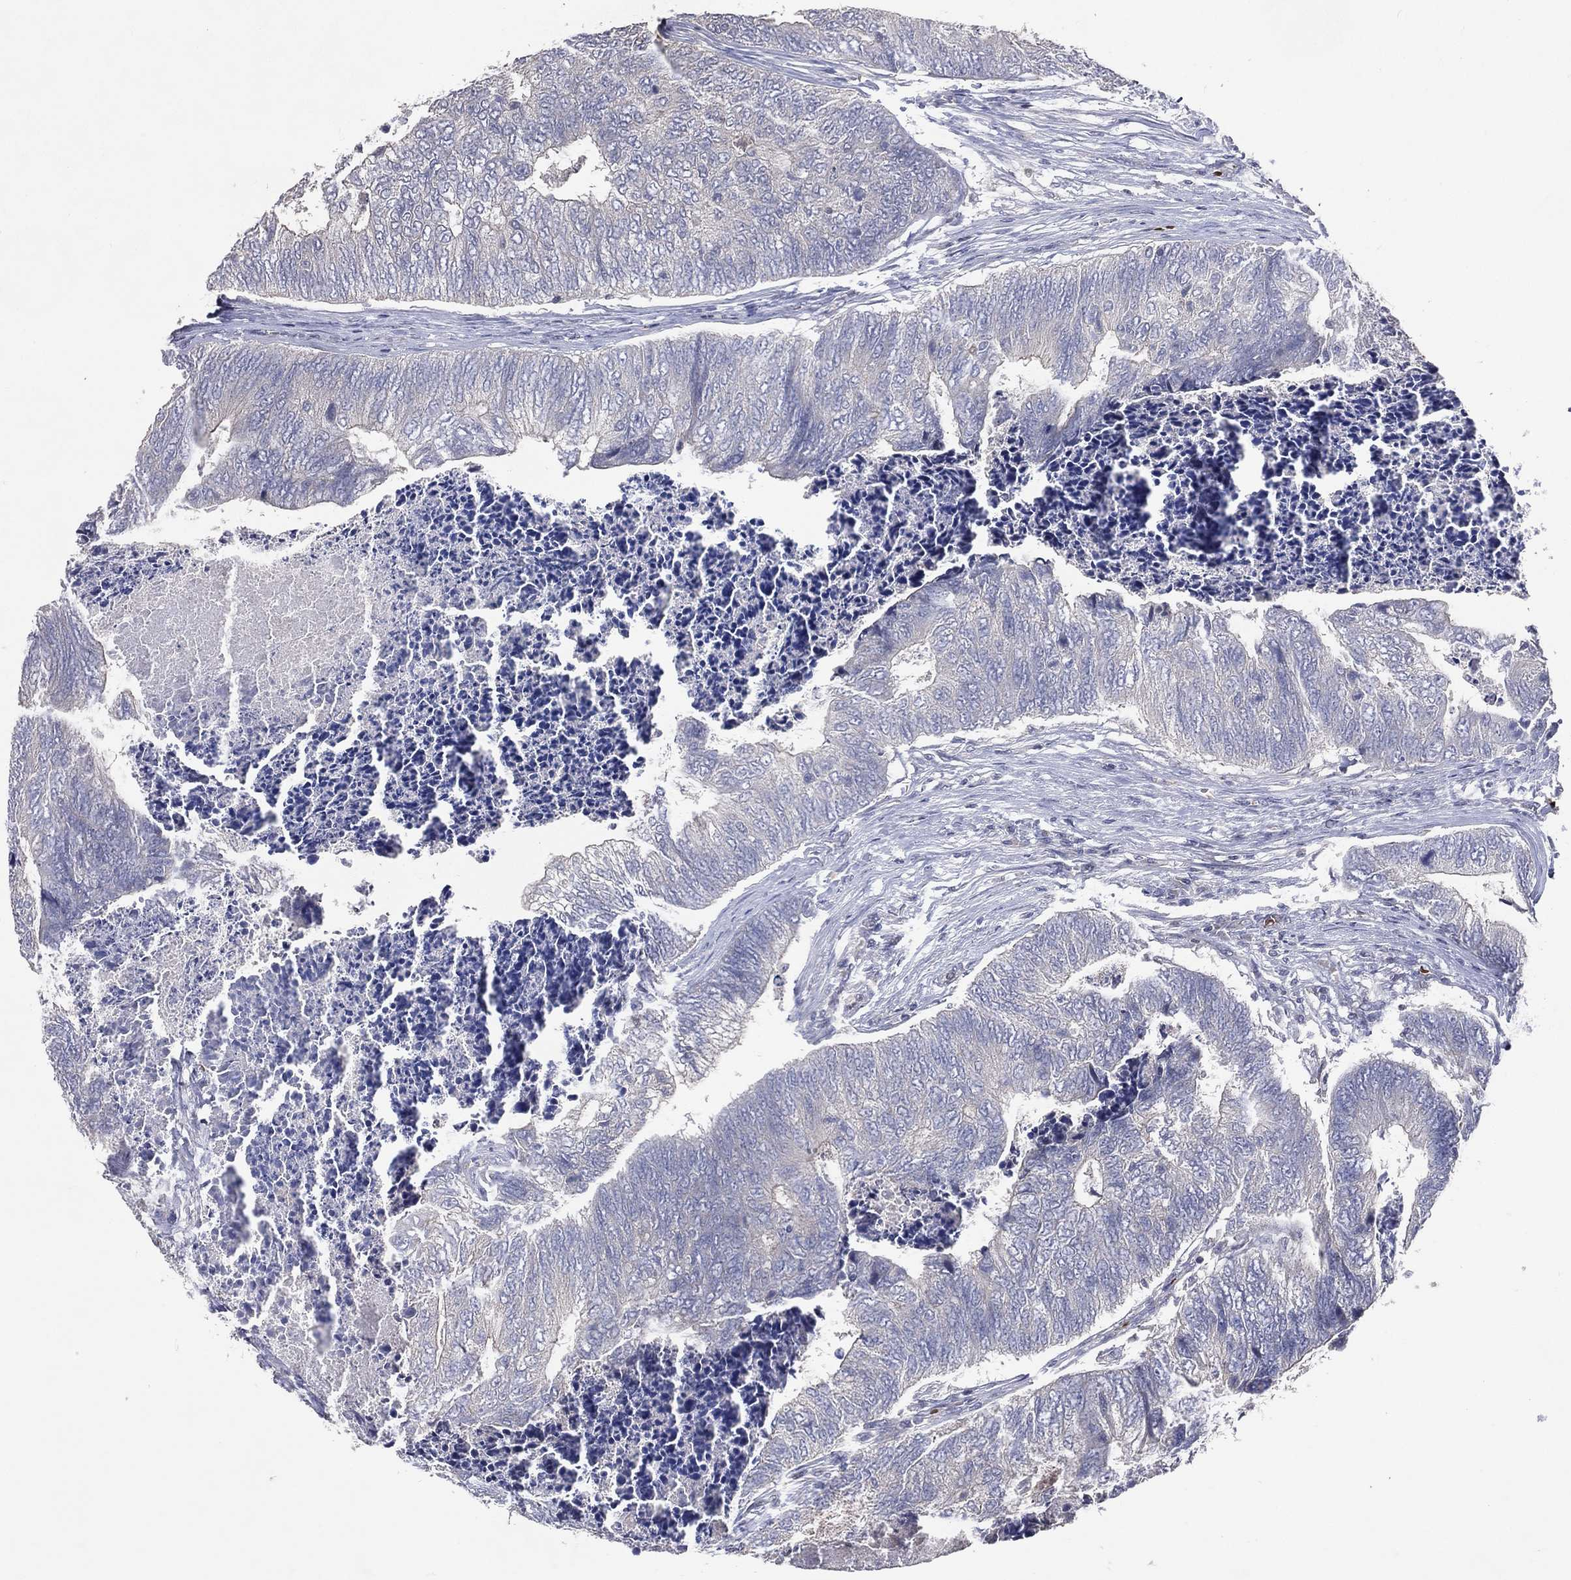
{"staining": {"intensity": "negative", "quantity": "none", "location": "none"}, "tissue": "colorectal cancer", "cell_type": "Tumor cells", "image_type": "cancer", "snomed": [{"axis": "morphology", "description": "Adenocarcinoma, NOS"}, {"axis": "topography", "description": "Colon"}], "caption": "This is a photomicrograph of immunohistochemistry staining of adenocarcinoma (colorectal), which shows no expression in tumor cells.", "gene": "DNAH7", "patient": {"sex": "female", "age": 67}}